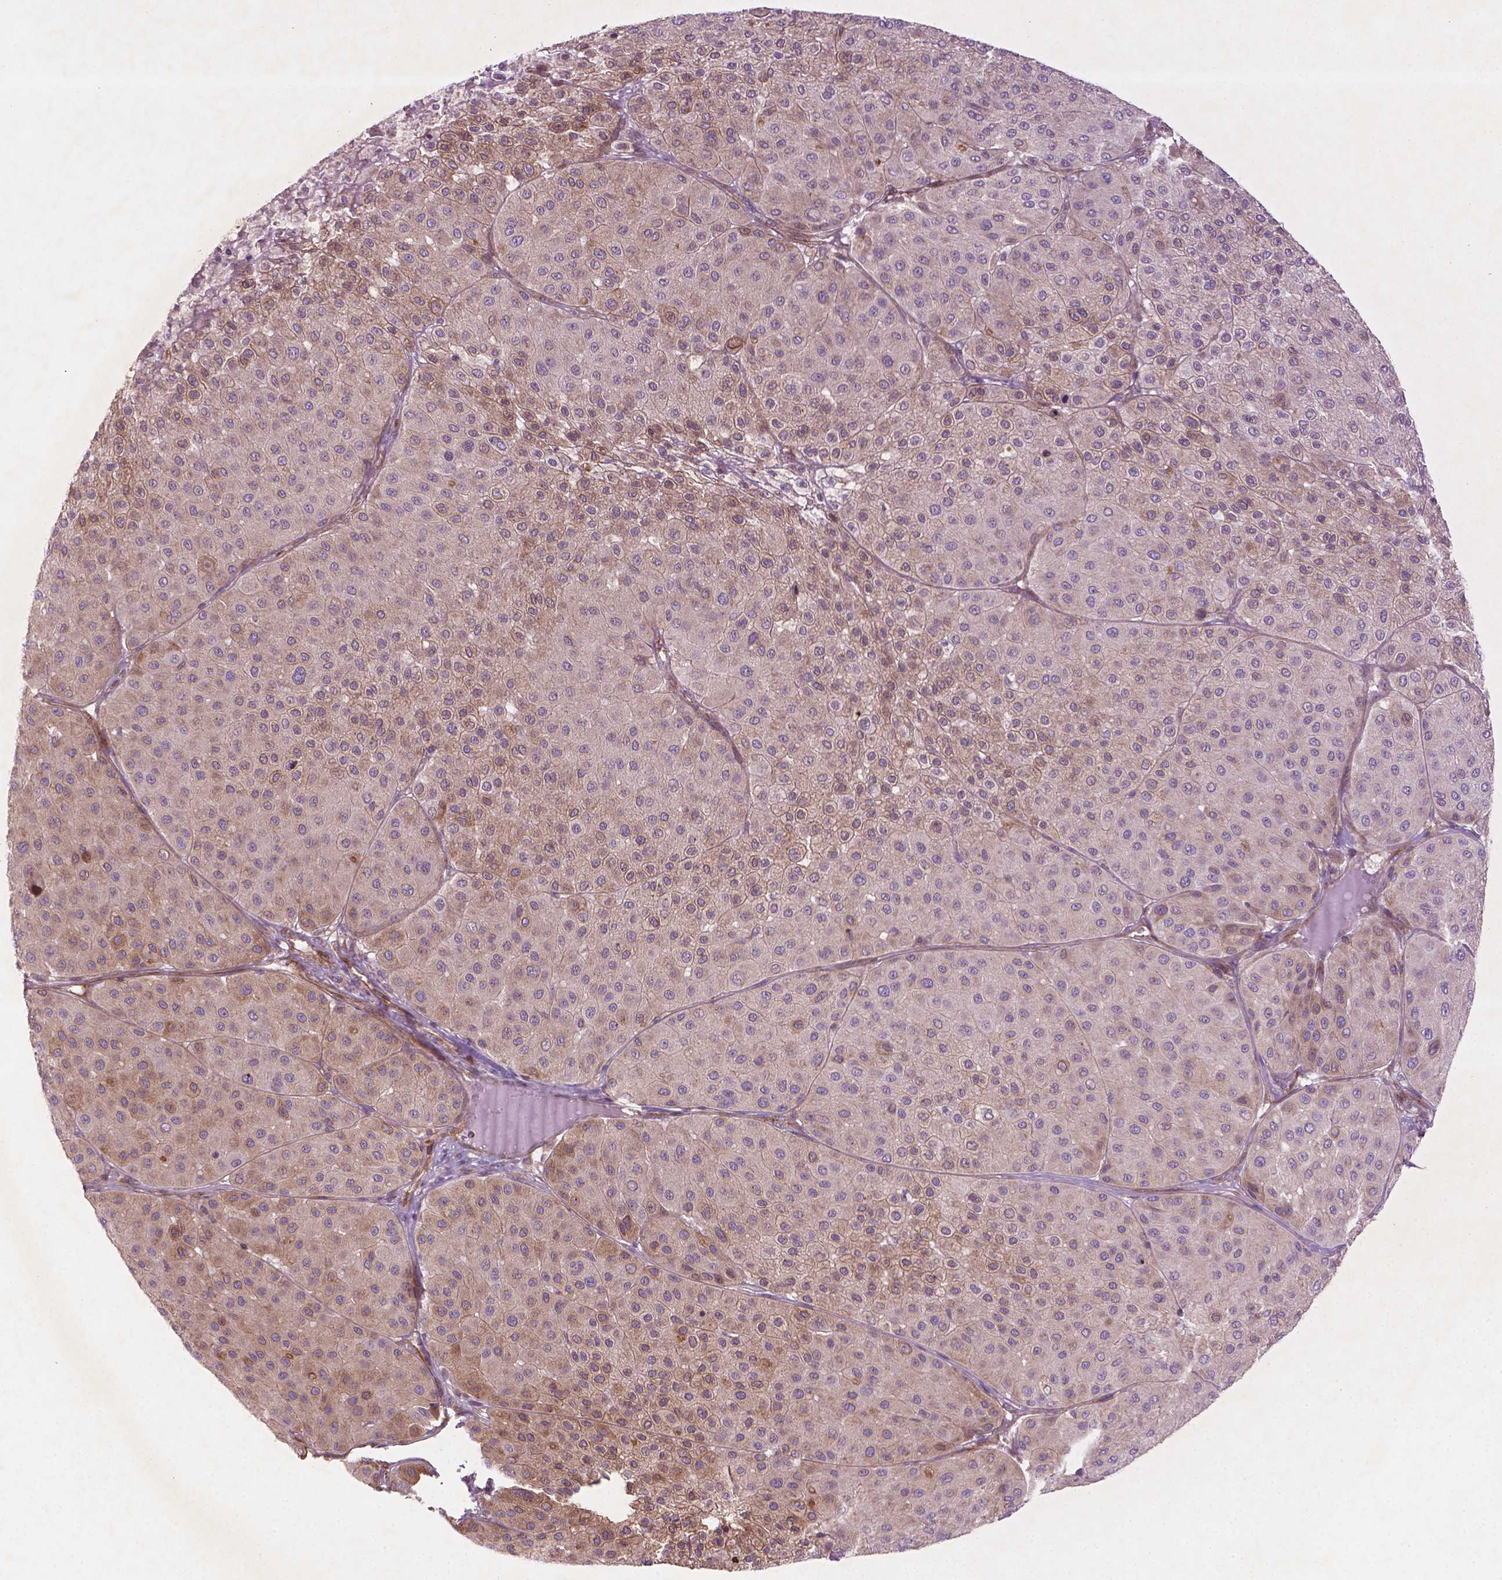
{"staining": {"intensity": "moderate", "quantity": "<25%", "location": "cytoplasmic/membranous"}, "tissue": "melanoma", "cell_type": "Tumor cells", "image_type": "cancer", "snomed": [{"axis": "morphology", "description": "Malignant melanoma, Metastatic site"}, {"axis": "topography", "description": "Smooth muscle"}], "caption": "Immunohistochemical staining of melanoma demonstrates moderate cytoplasmic/membranous protein positivity in about <25% of tumor cells. Using DAB (brown) and hematoxylin (blue) stains, captured at high magnification using brightfield microscopy.", "gene": "TCHP", "patient": {"sex": "male", "age": 41}}